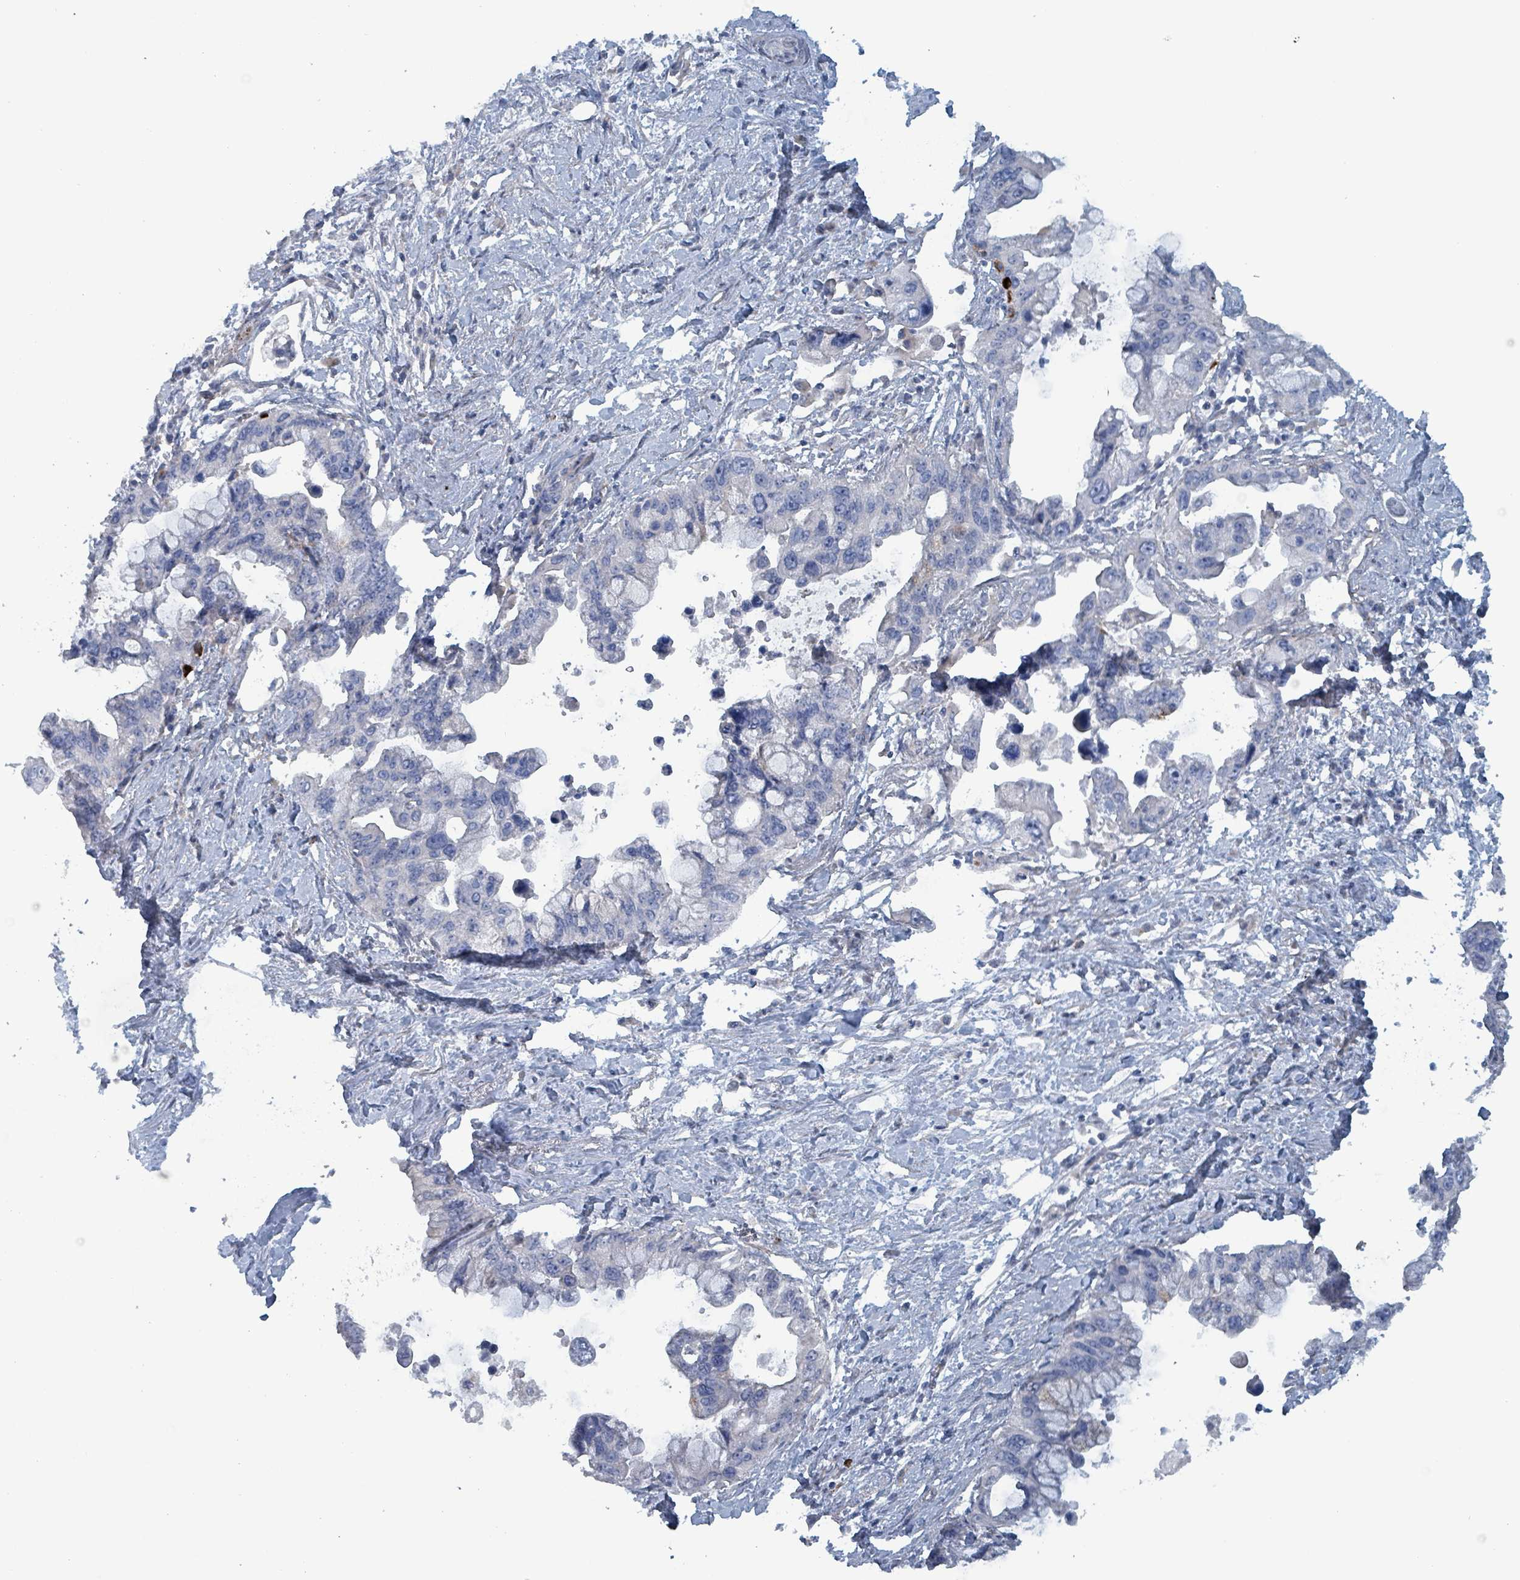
{"staining": {"intensity": "negative", "quantity": "none", "location": "none"}, "tissue": "pancreatic cancer", "cell_type": "Tumor cells", "image_type": "cancer", "snomed": [{"axis": "morphology", "description": "Adenocarcinoma, NOS"}, {"axis": "topography", "description": "Pancreas"}], "caption": "An image of pancreatic cancer (adenocarcinoma) stained for a protein shows no brown staining in tumor cells. (DAB (3,3'-diaminobenzidine) IHC visualized using brightfield microscopy, high magnification).", "gene": "TAAR5", "patient": {"sex": "female", "age": 83}}